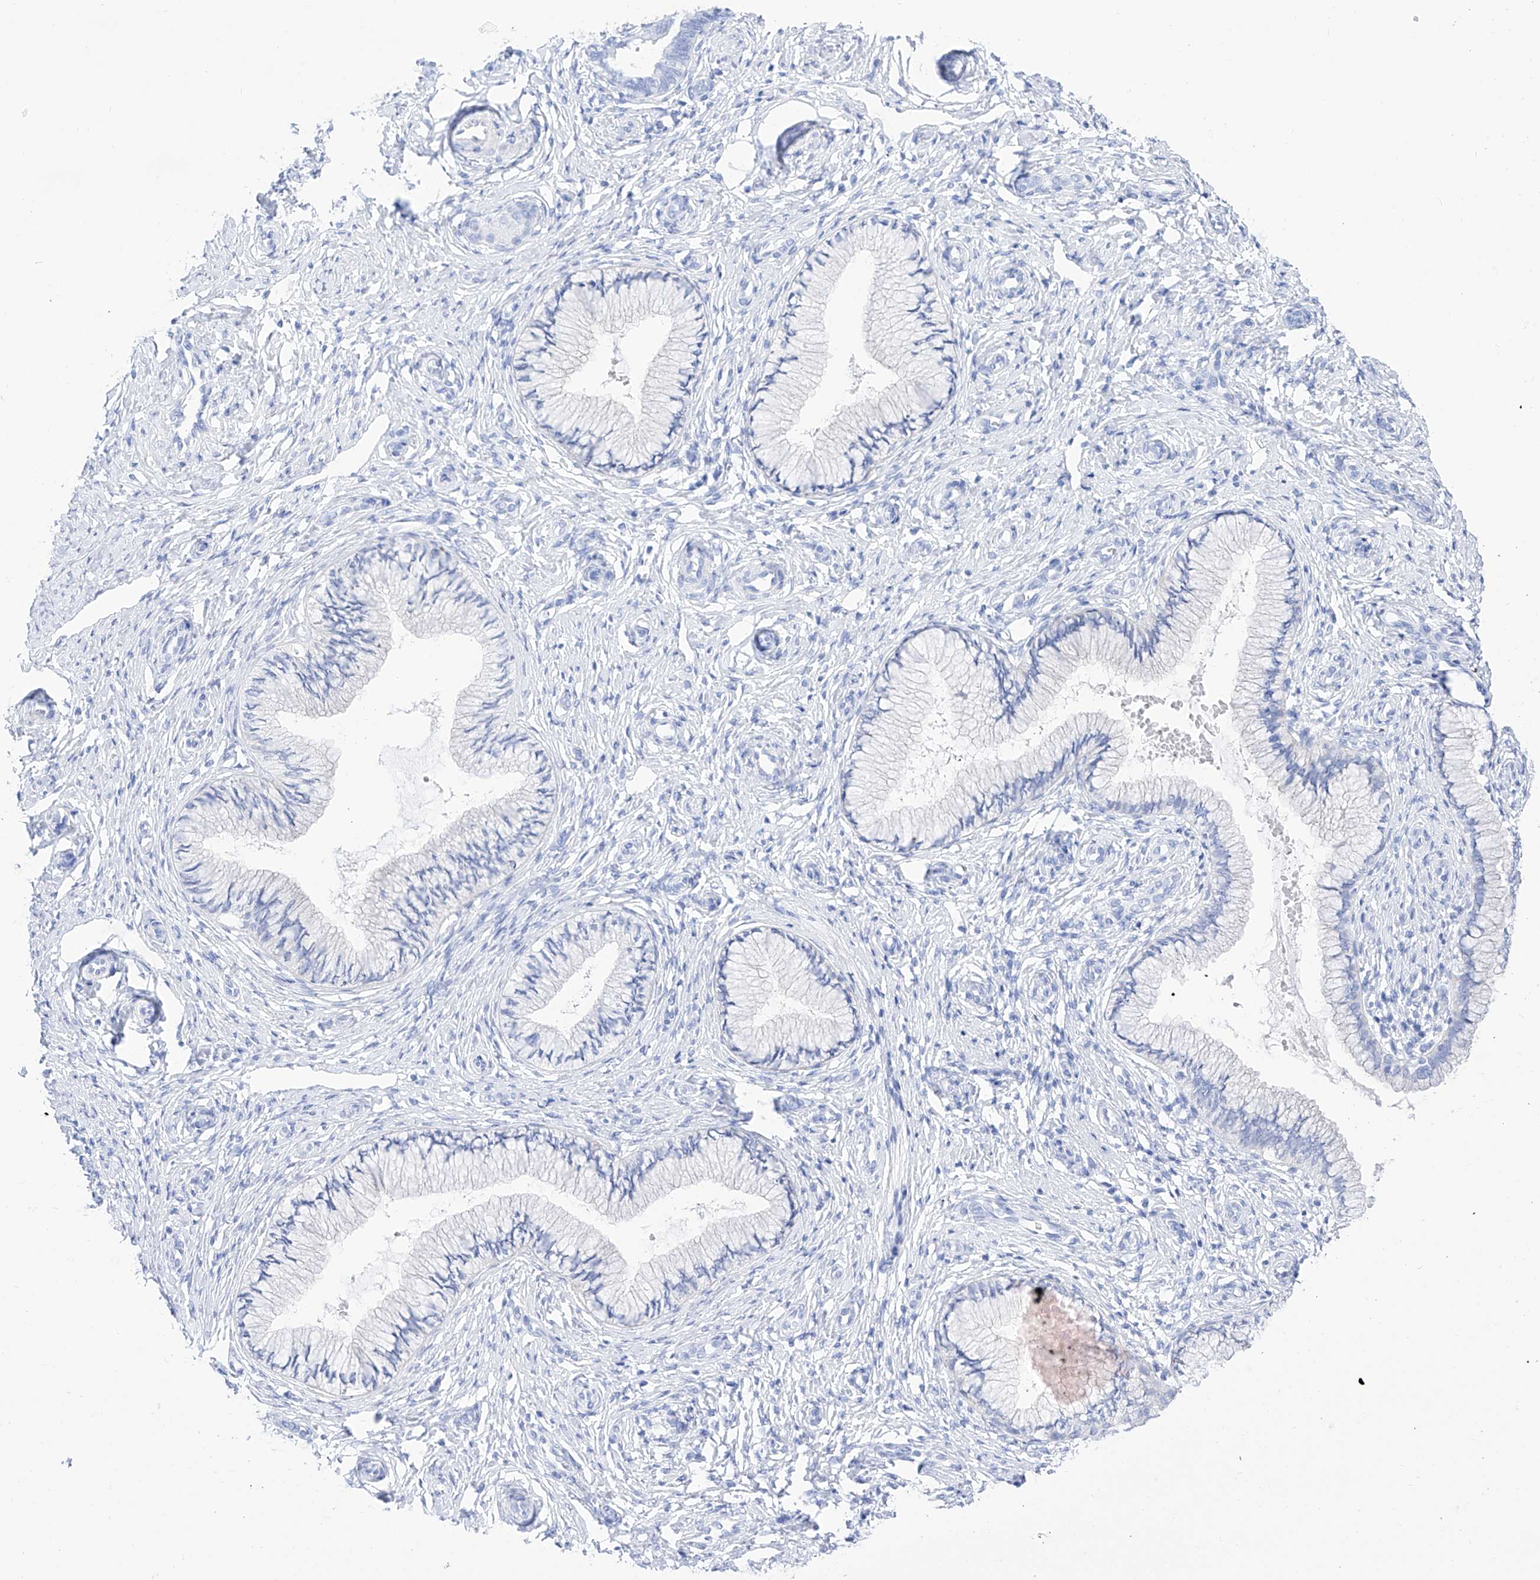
{"staining": {"intensity": "negative", "quantity": "none", "location": "none"}, "tissue": "cervix", "cell_type": "Glandular cells", "image_type": "normal", "snomed": [{"axis": "morphology", "description": "Normal tissue, NOS"}, {"axis": "topography", "description": "Cervix"}], "caption": "An immunohistochemistry (IHC) histopathology image of benign cervix is shown. There is no staining in glandular cells of cervix.", "gene": "TRPC7", "patient": {"sex": "female", "age": 27}}